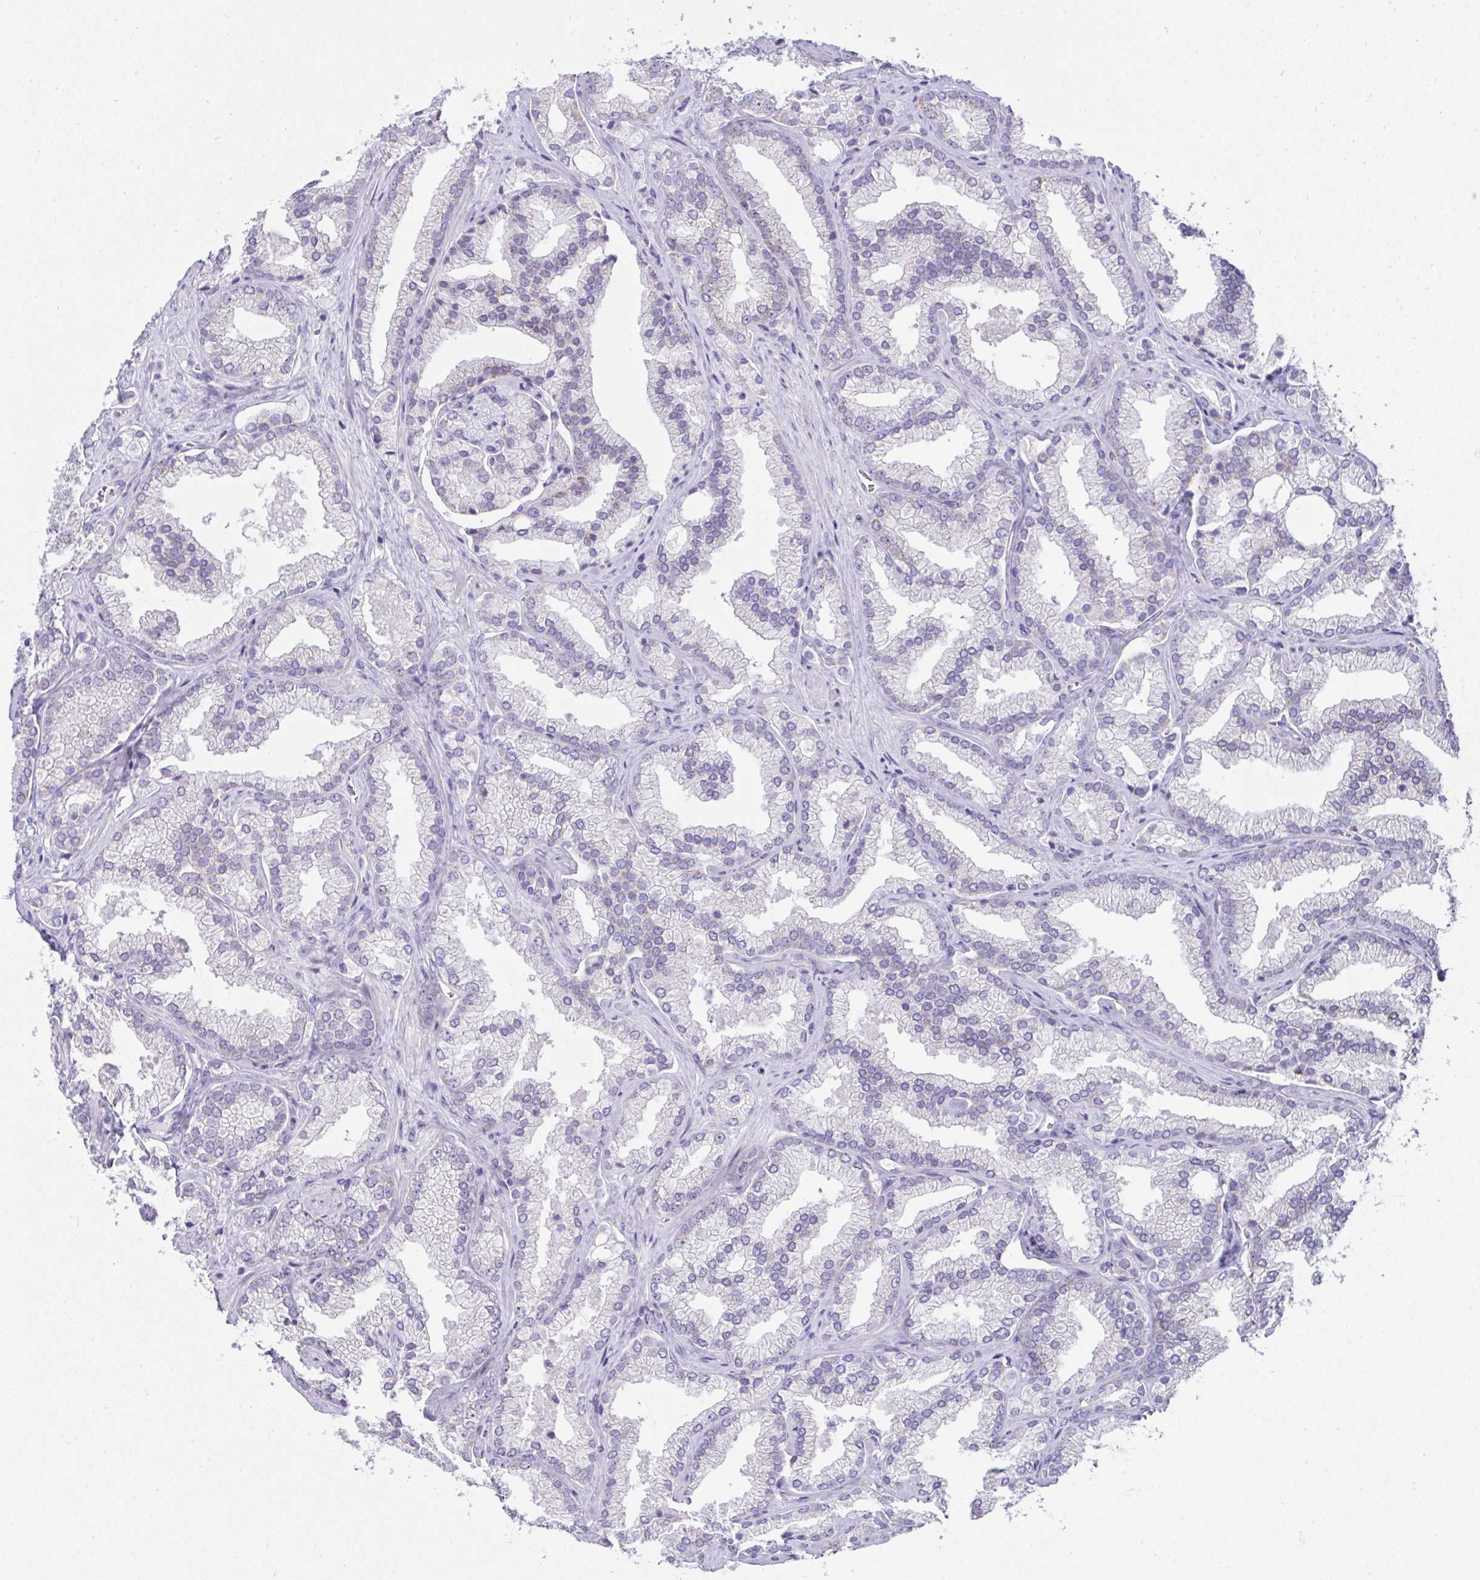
{"staining": {"intensity": "negative", "quantity": "none", "location": "none"}, "tissue": "prostate cancer", "cell_type": "Tumor cells", "image_type": "cancer", "snomed": [{"axis": "morphology", "description": "Adenocarcinoma, High grade"}, {"axis": "topography", "description": "Prostate"}], "caption": "Tumor cells are negative for protein expression in human prostate adenocarcinoma (high-grade). (DAB immunohistochemistry (IHC) visualized using brightfield microscopy, high magnification).", "gene": "RNF183", "patient": {"sex": "male", "age": 68}}